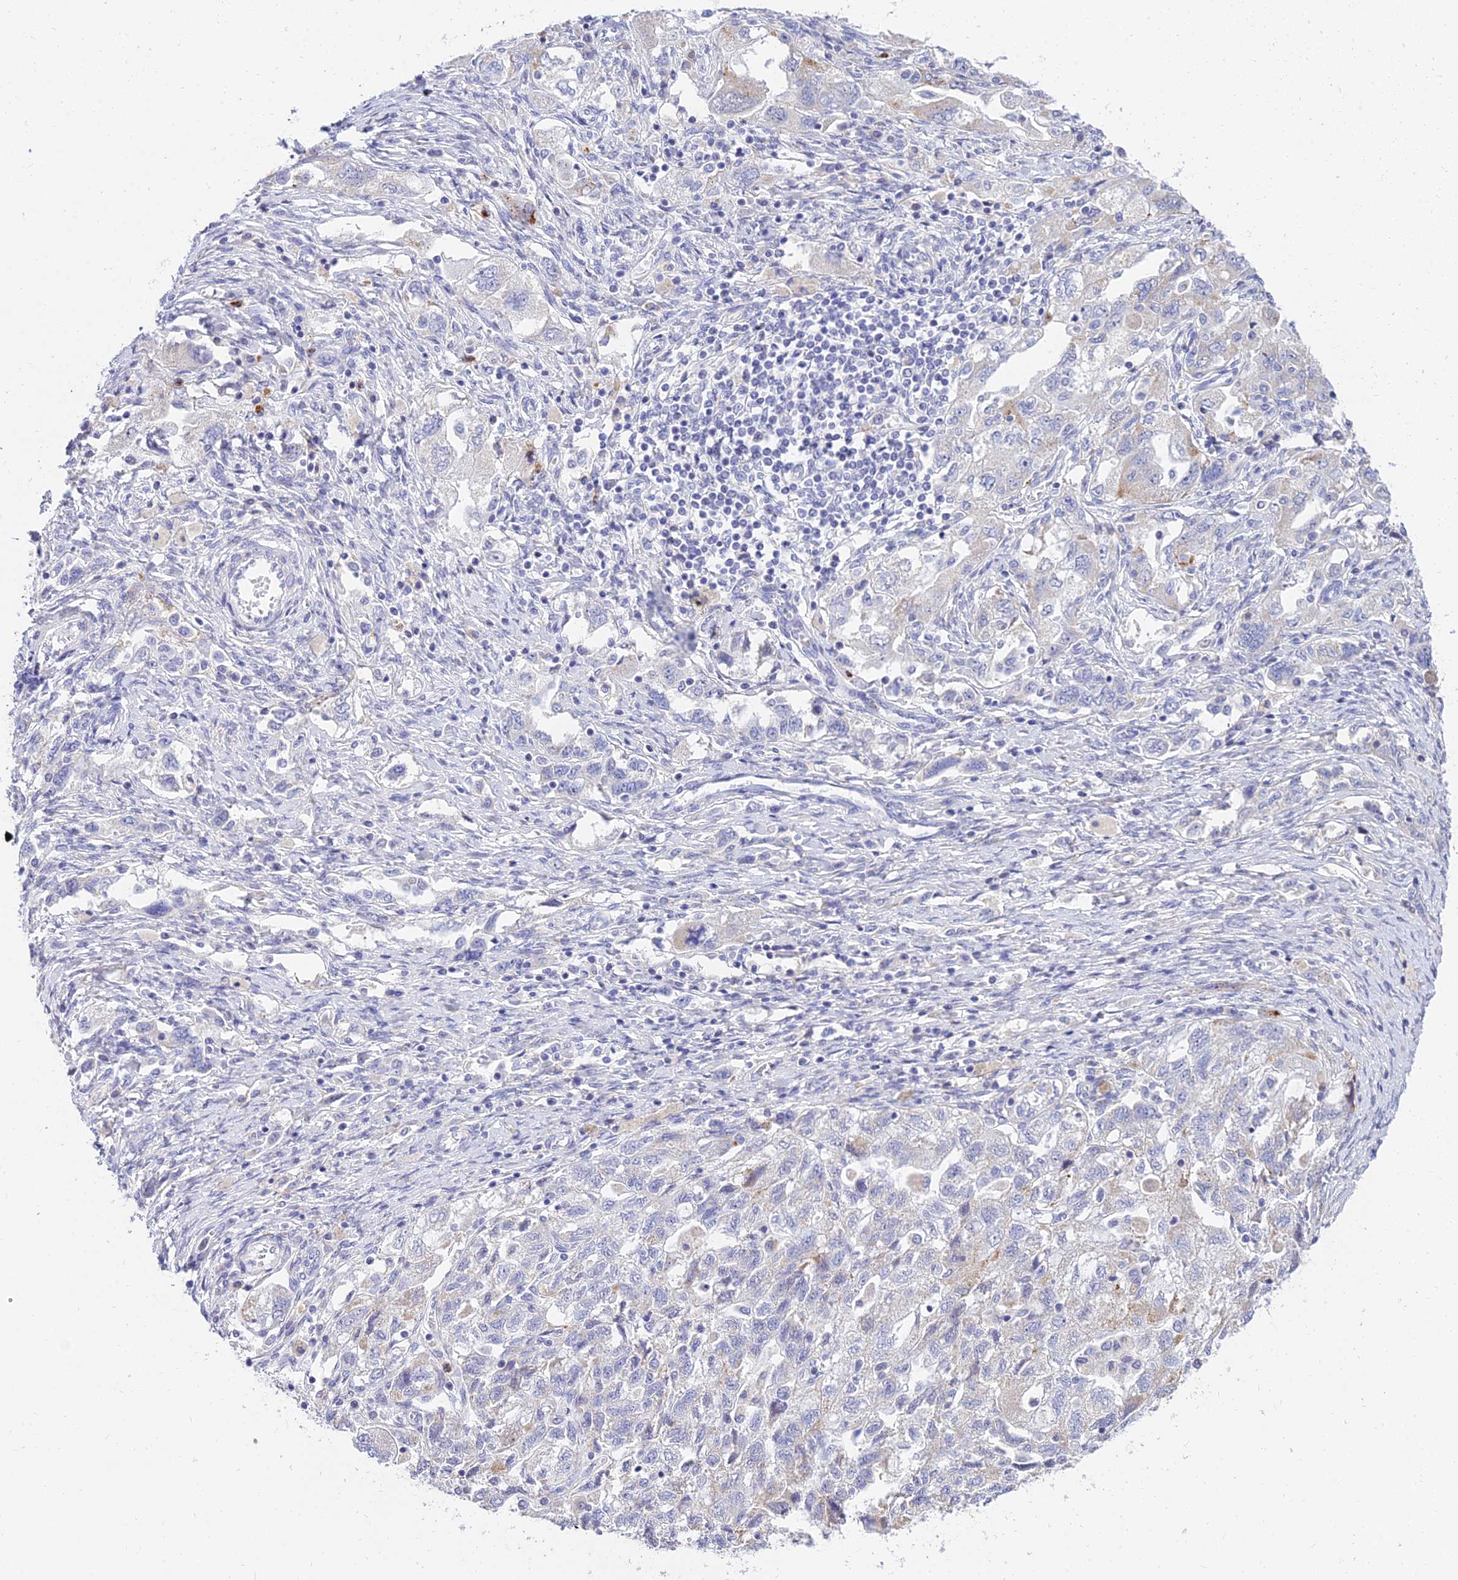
{"staining": {"intensity": "negative", "quantity": "none", "location": "none"}, "tissue": "ovarian cancer", "cell_type": "Tumor cells", "image_type": "cancer", "snomed": [{"axis": "morphology", "description": "Carcinoma, NOS"}, {"axis": "morphology", "description": "Cystadenocarcinoma, serous, NOS"}, {"axis": "topography", "description": "Ovary"}], "caption": "Immunohistochemistry micrograph of ovarian serous cystadenocarcinoma stained for a protein (brown), which reveals no expression in tumor cells.", "gene": "VWC2L", "patient": {"sex": "female", "age": 69}}